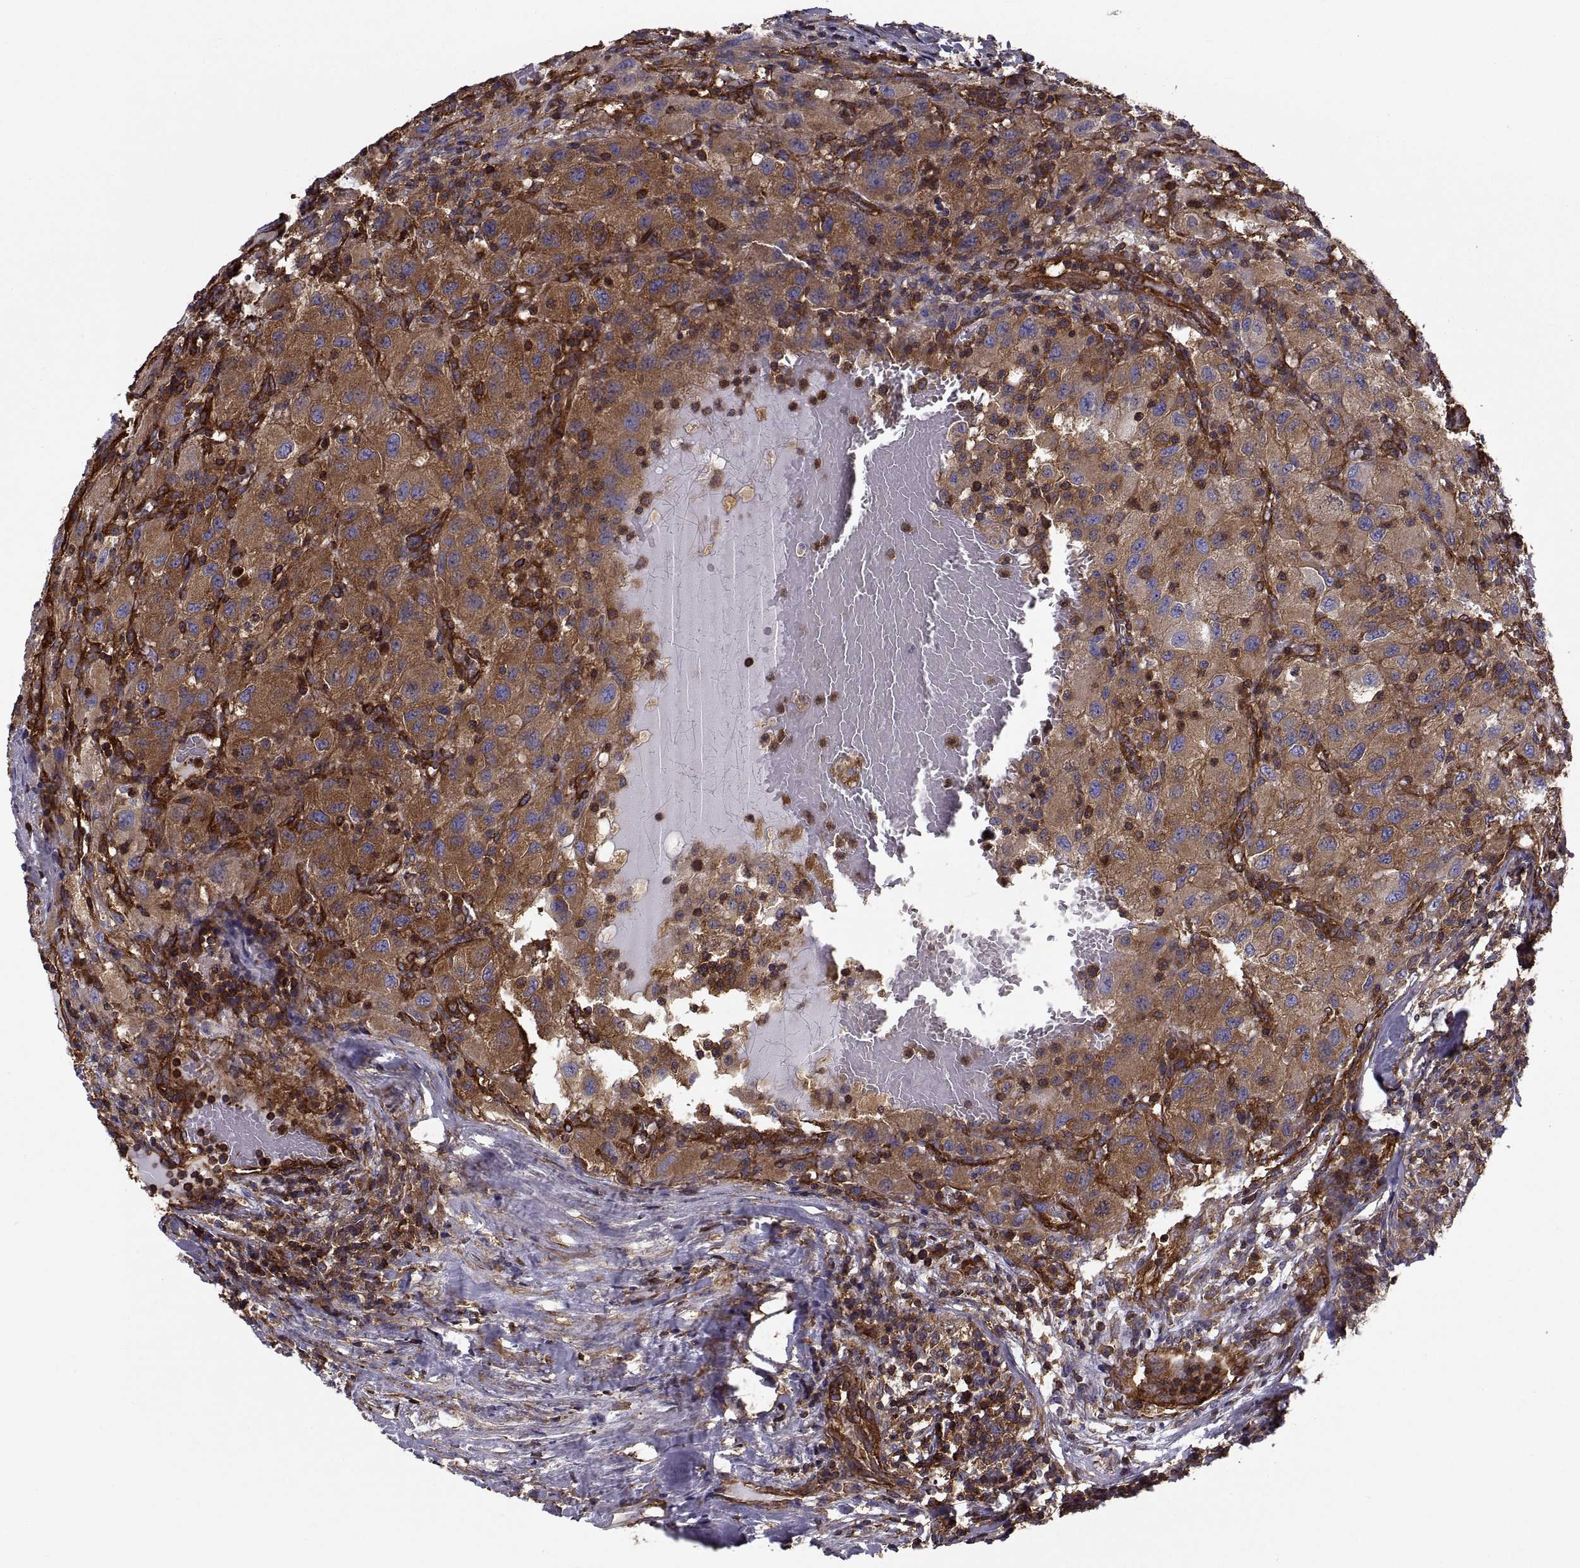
{"staining": {"intensity": "strong", "quantity": "25%-75%", "location": "cytoplasmic/membranous"}, "tissue": "renal cancer", "cell_type": "Tumor cells", "image_type": "cancer", "snomed": [{"axis": "morphology", "description": "Adenocarcinoma, NOS"}, {"axis": "topography", "description": "Kidney"}], "caption": "Protein expression analysis of human adenocarcinoma (renal) reveals strong cytoplasmic/membranous staining in approximately 25%-75% of tumor cells.", "gene": "MYH9", "patient": {"sex": "female", "age": 67}}